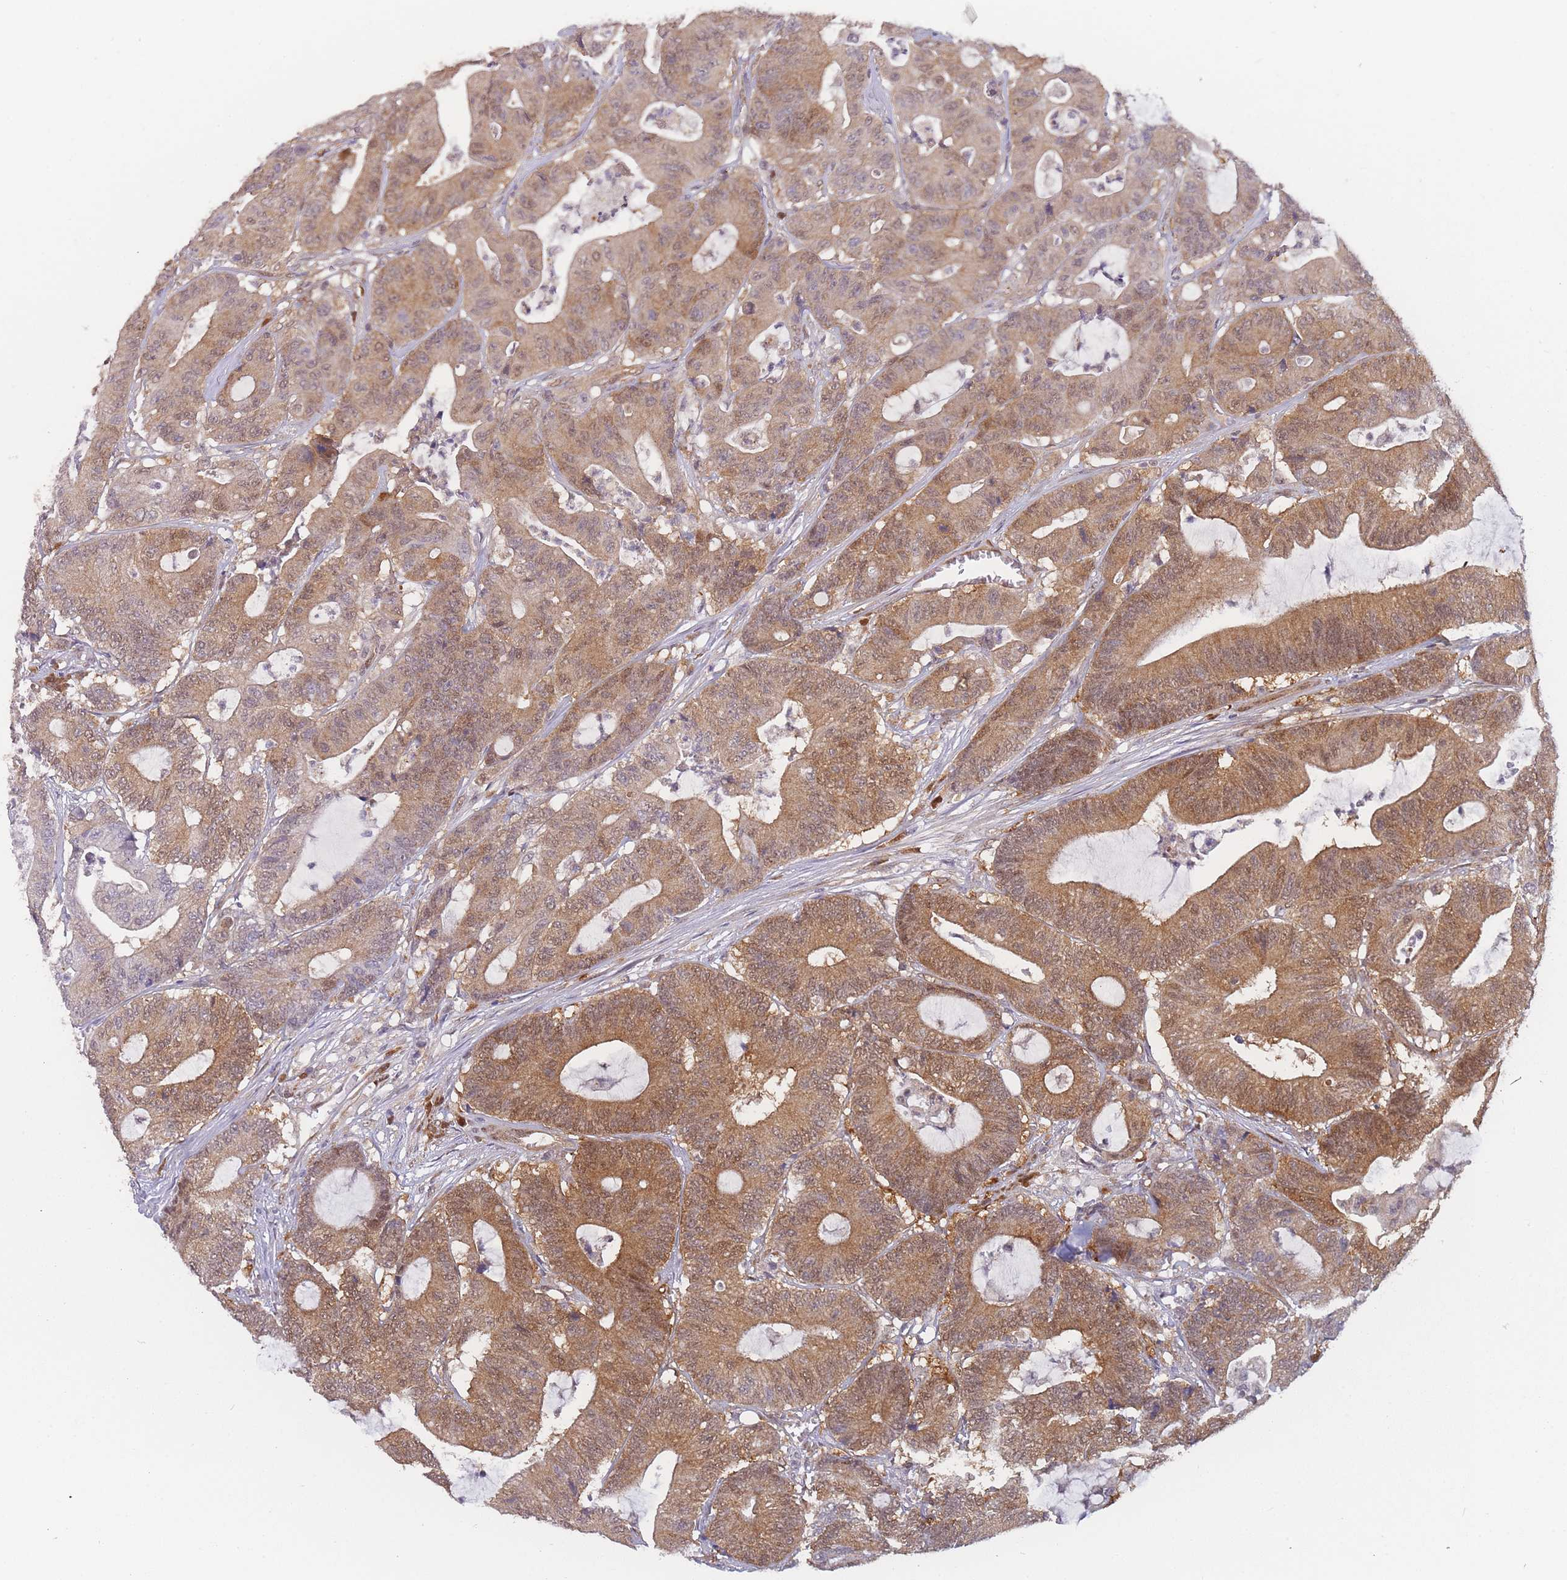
{"staining": {"intensity": "moderate", "quantity": ">75%", "location": "cytoplasmic/membranous,nuclear"}, "tissue": "colorectal cancer", "cell_type": "Tumor cells", "image_type": "cancer", "snomed": [{"axis": "morphology", "description": "Adenocarcinoma, NOS"}, {"axis": "topography", "description": "Colon"}], "caption": "This histopathology image reveals immunohistochemistry staining of human colorectal adenocarcinoma, with medium moderate cytoplasmic/membranous and nuclear staining in about >75% of tumor cells.", "gene": "MRI1", "patient": {"sex": "female", "age": 84}}